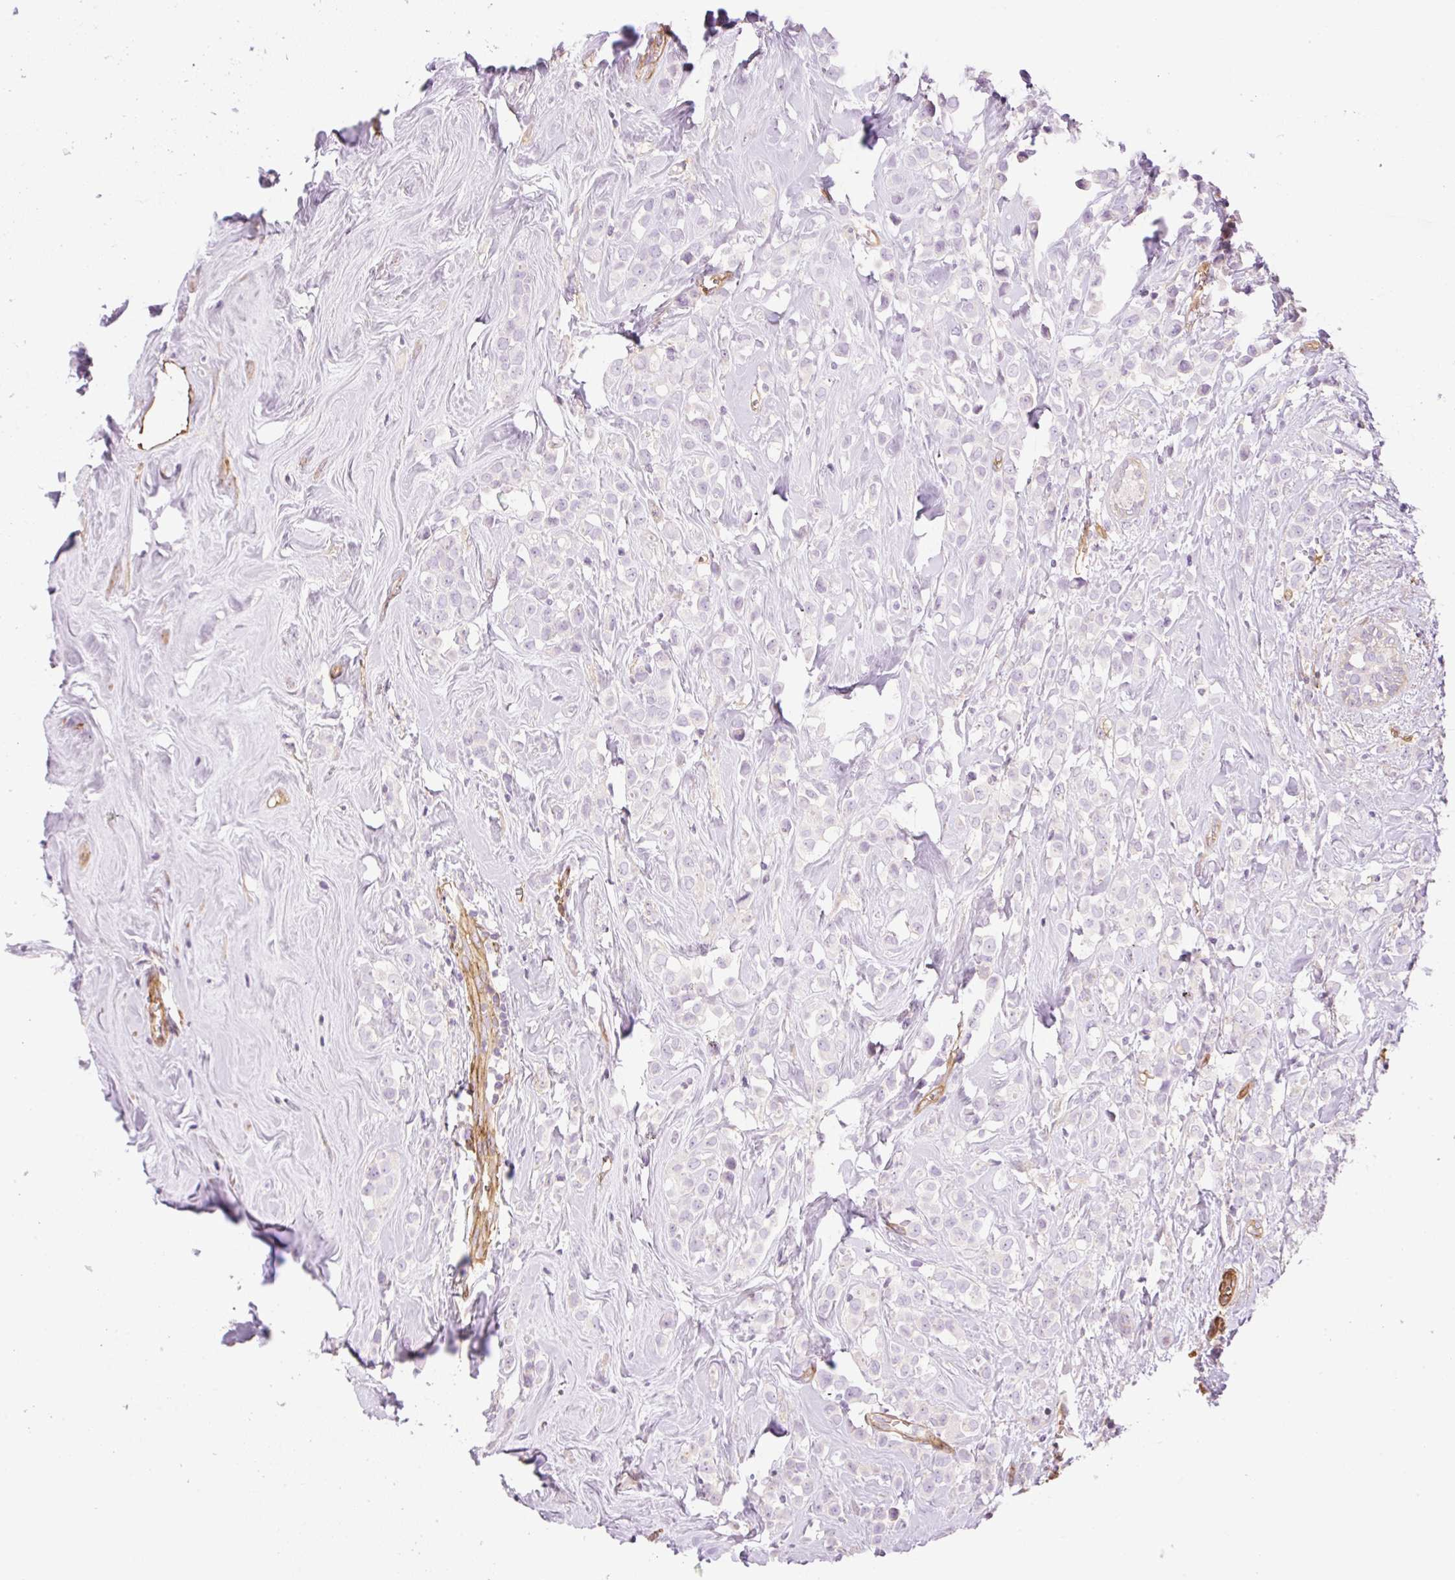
{"staining": {"intensity": "negative", "quantity": "none", "location": "none"}, "tissue": "breast cancer", "cell_type": "Tumor cells", "image_type": "cancer", "snomed": [{"axis": "morphology", "description": "Duct carcinoma"}, {"axis": "topography", "description": "Breast"}], "caption": "Tumor cells are negative for protein expression in human intraductal carcinoma (breast).", "gene": "EHD3", "patient": {"sex": "female", "age": 80}}